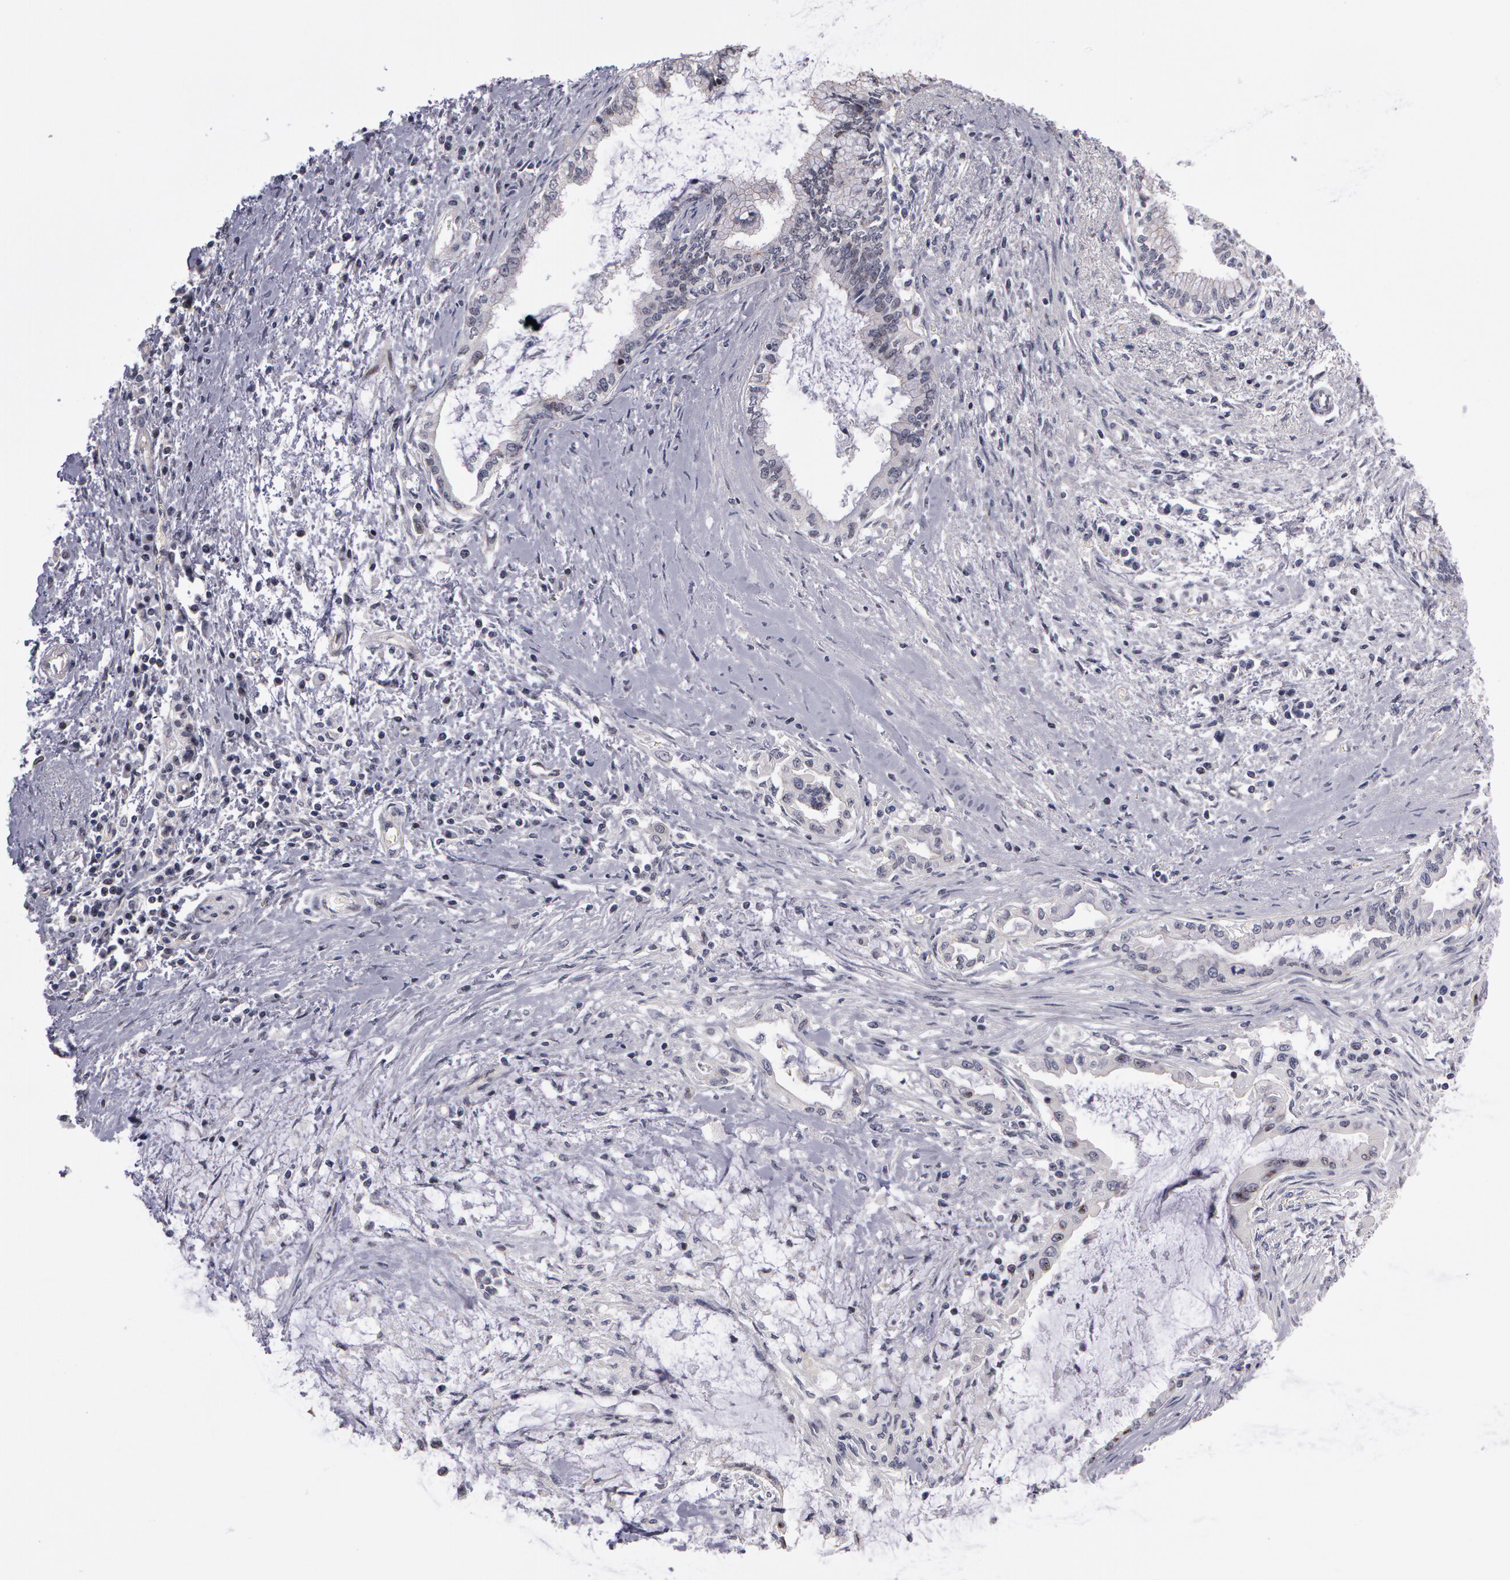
{"staining": {"intensity": "negative", "quantity": "none", "location": "none"}, "tissue": "pancreatic cancer", "cell_type": "Tumor cells", "image_type": "cancer", "snomed": [{"axis": "morphology", "description": "Adenocarcinoma, NOS"}, {"axis": "topography", "description": "Pancreas"}], "caption": "The micrograph exhibits no staining of tumor cells in adenocarcinoma (pancreatic).", "gene": "PRICKLE1", "patient": {"sex": "female", "age": 64}}